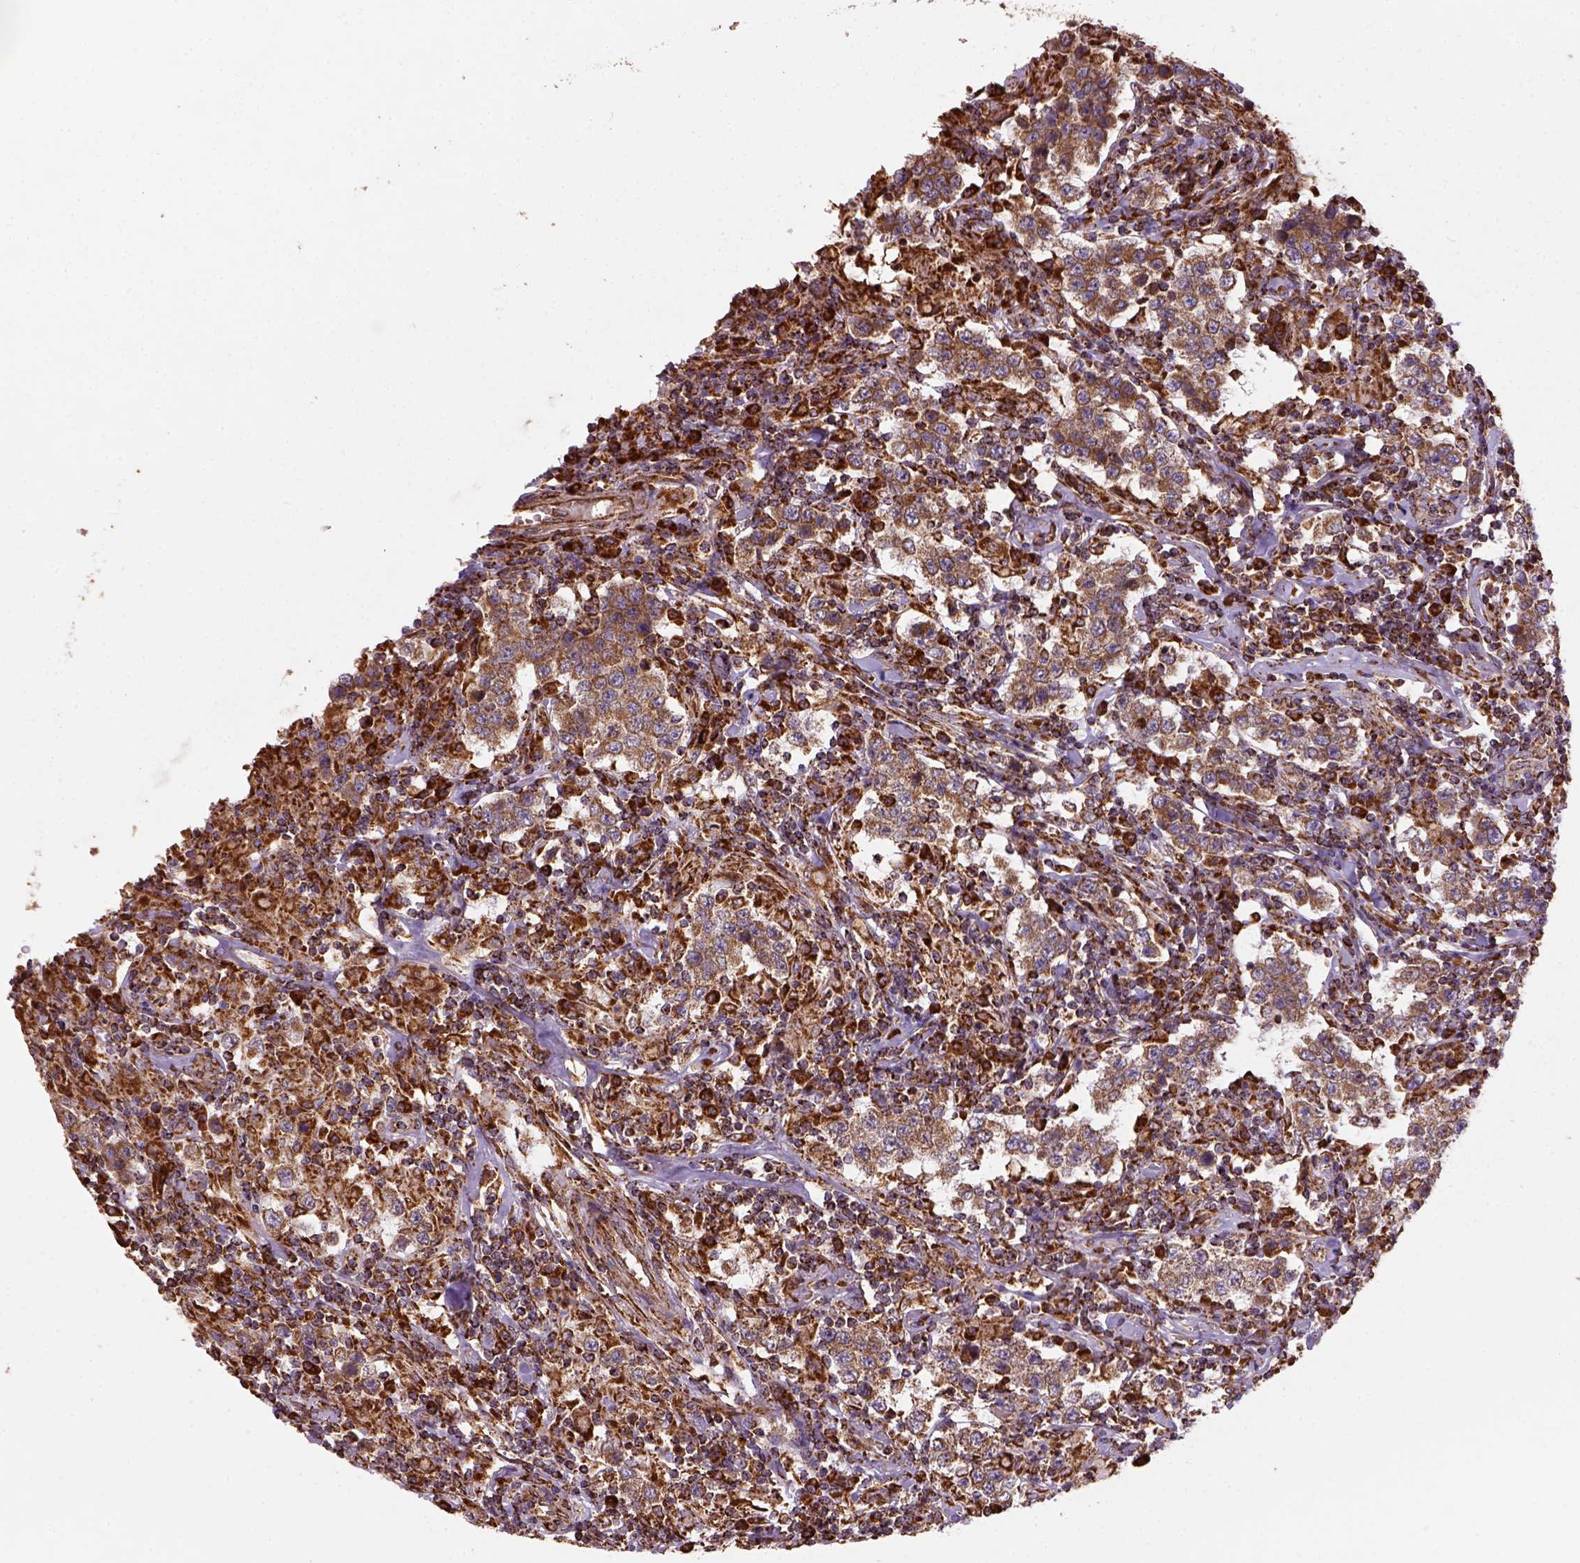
{"staining": {"intensity": "moderate", "quantity": ">75%", "location": "cytoplasmic/membranous"}, "tissue": "testis cancer", "cell_type": "Tumor cells", "image_type": "cancer", "snomed": [{"axis": "morphology", "description": "Seminoma, NOS"}, {"axis": "morphology", "description": "Carcinoma, Embryonal, NOS"}, {"axis": "topography", "description": "Testis"}], "caption": "Brown immunohistochemical staining in seminoma (testis) demonstrates moderate cytoplasmic/membranous staining in approximately >75% of tumor cells.", "gene": "MAPK8IP3", "patient": {"sex": "male", "age": 41}}